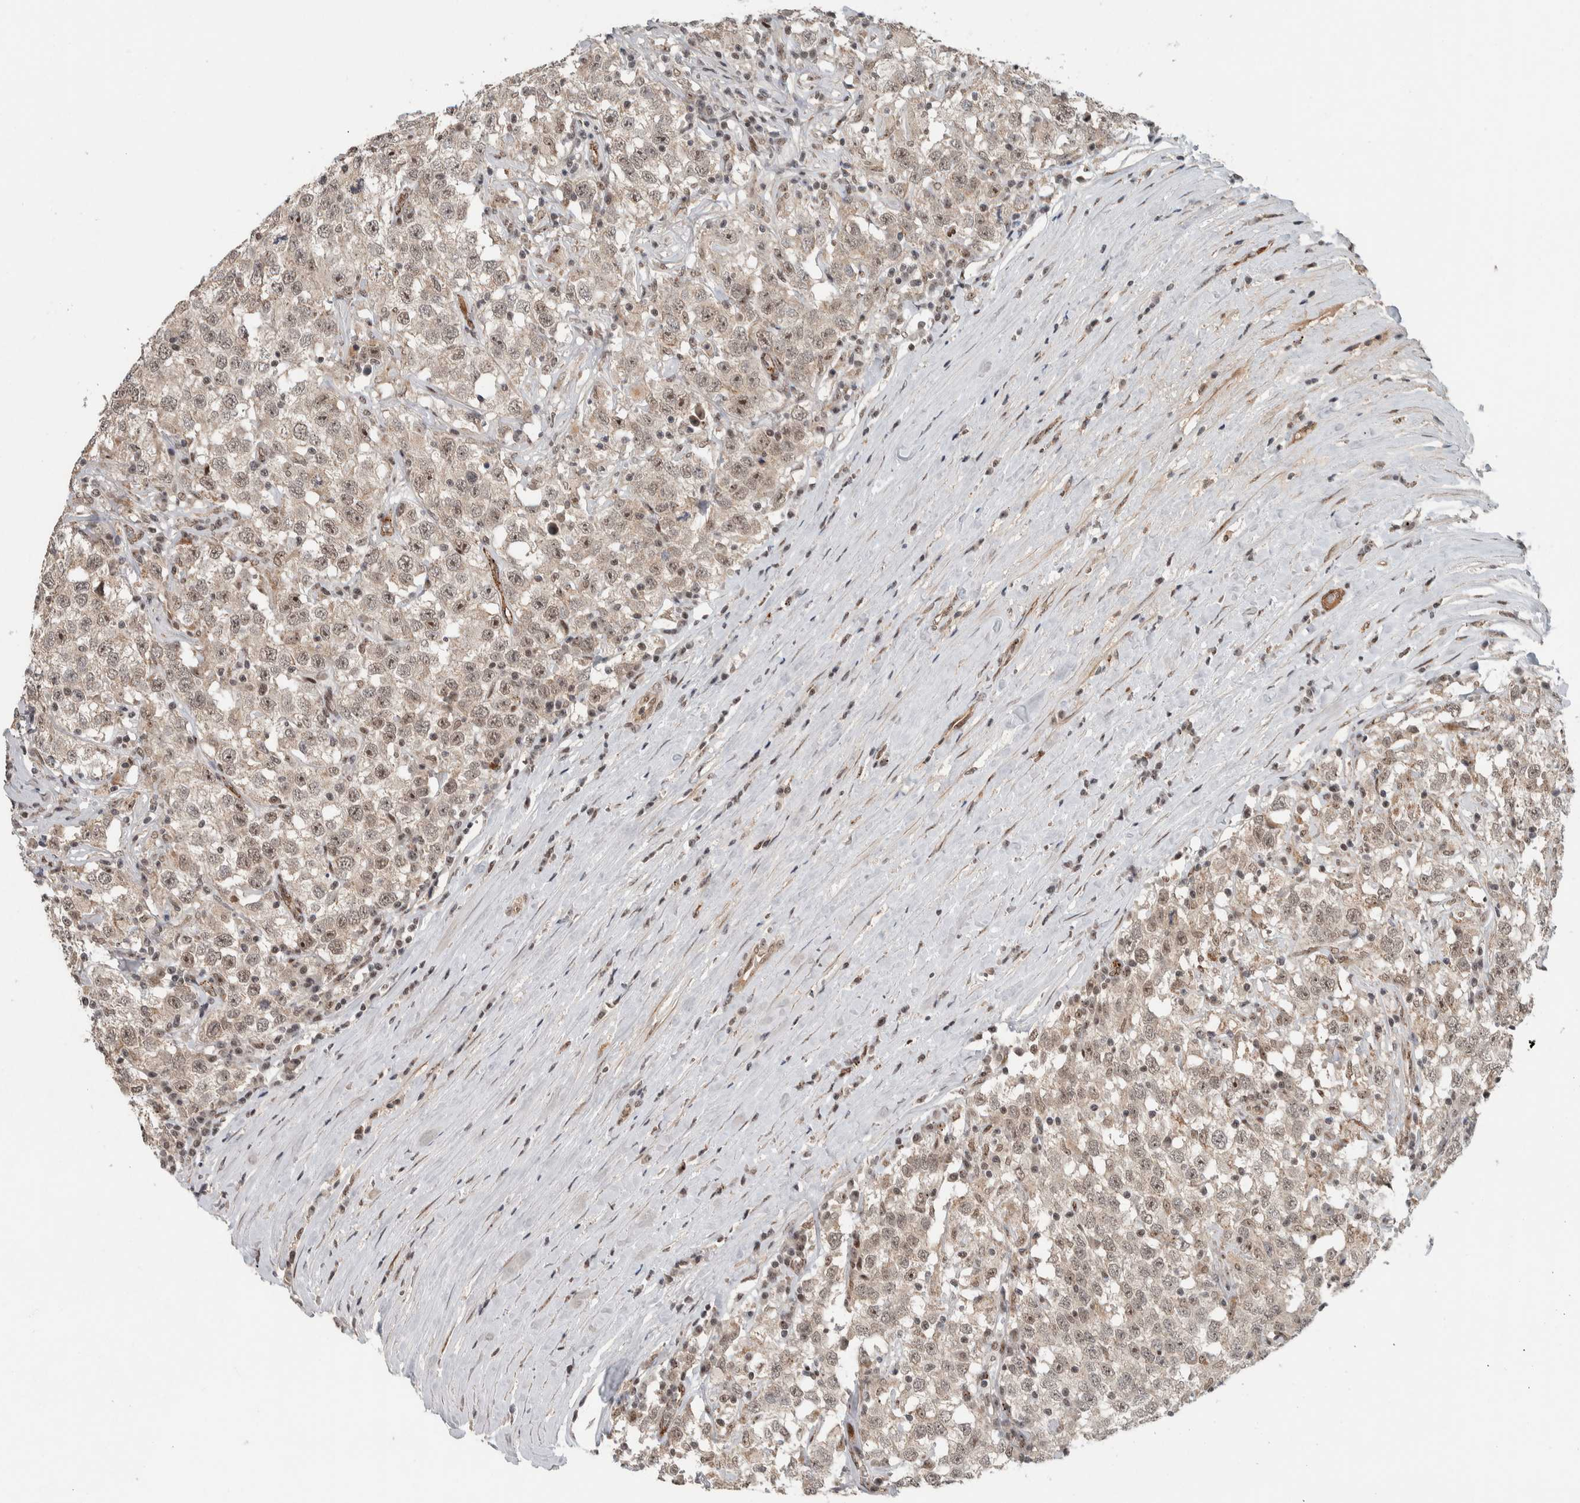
{"staining": {"intensity": "weak", "quantity": ">75%", "location": "nuclear"}, "tissue": "testis cancer", "cell_type": "Tumor cells", "image_type": "cancer", "snomed": [{"axis": "morphology", "description": "Seminoma, NOS"}, {"axis": "topography", "description": "Testis"}], "caption": "Brown immunohistochemical staining in testis cancer exhibits weak nuclear positivity in approximately >75% of tumor cells. (IHC, brightfield microscopy, high magnification).", "gene": "ZFP91", "patient": {"sex": "male", "age": 41}}